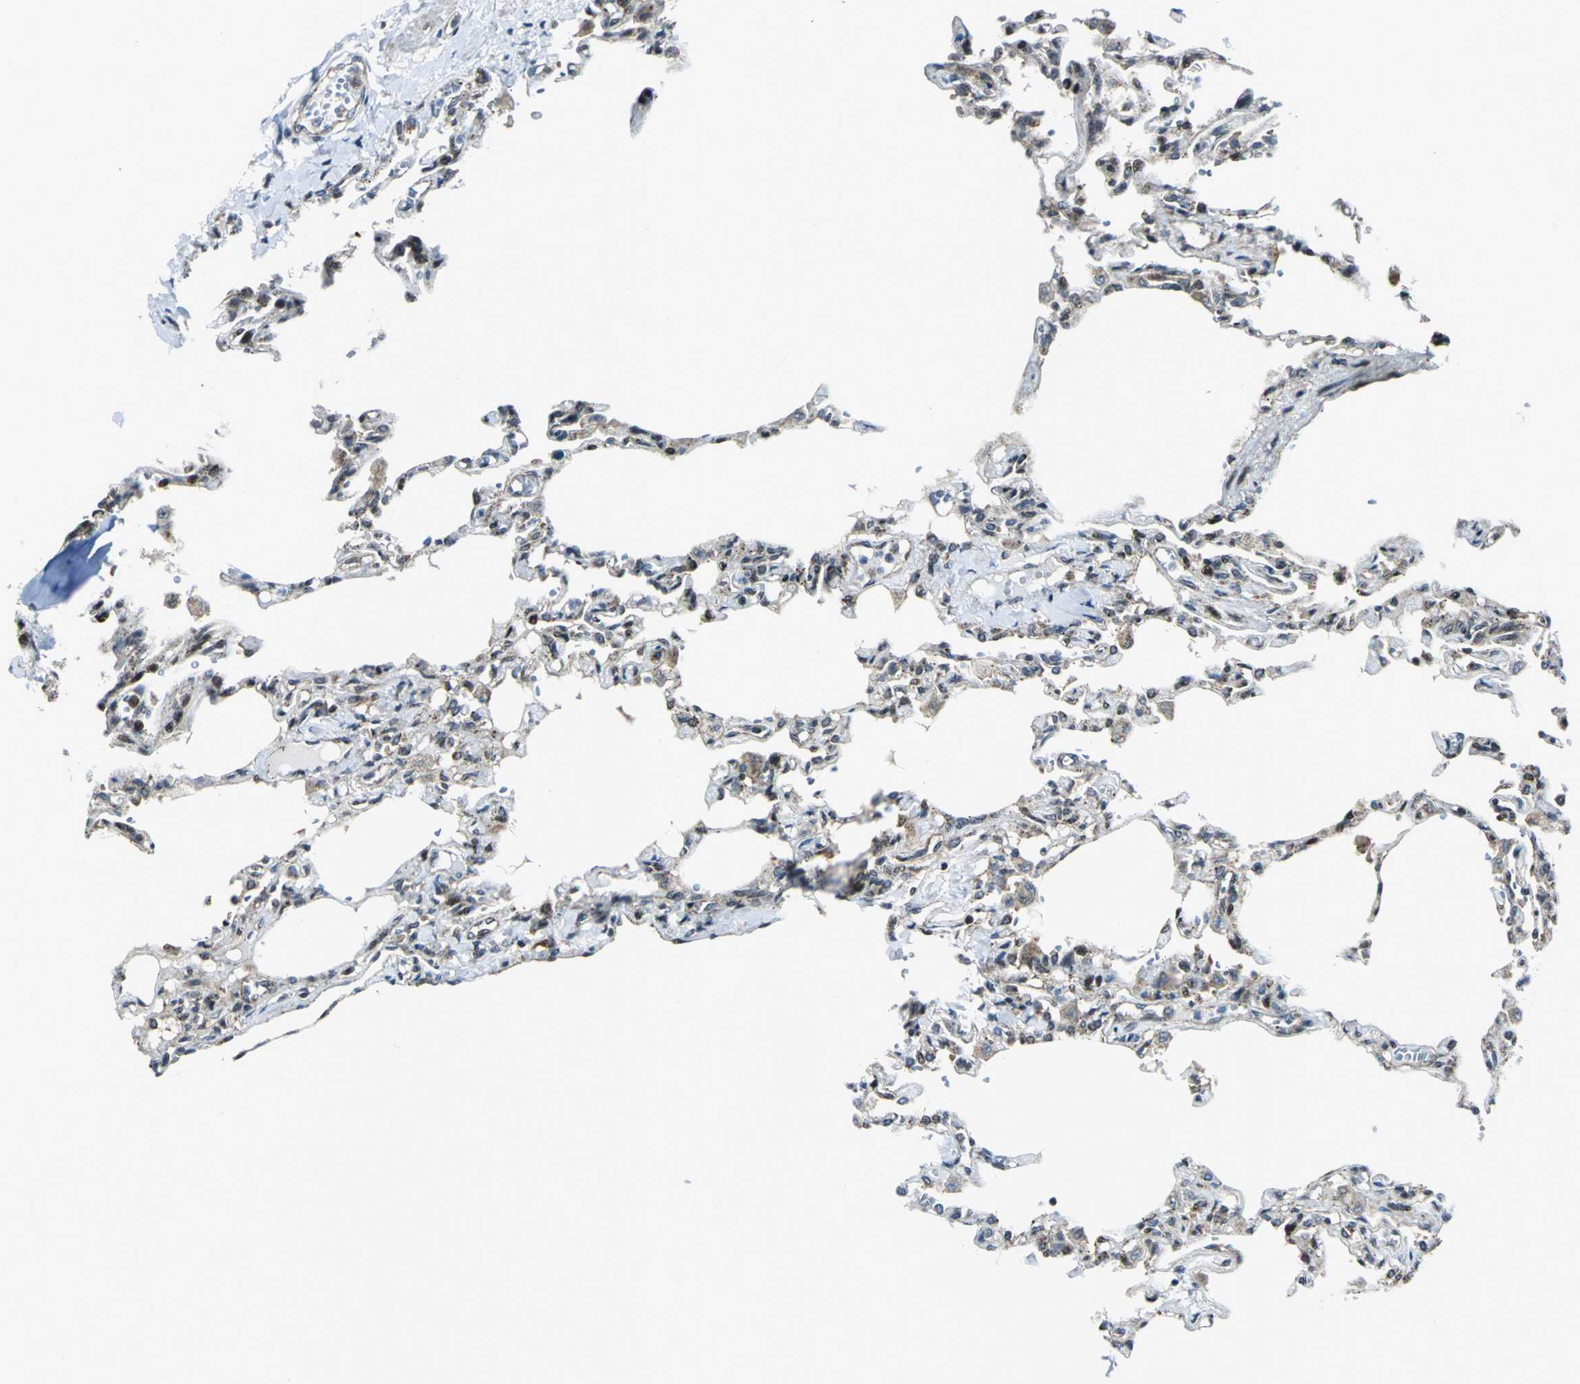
{"staining": {"intensity": "moderate", "quantity": ">75%", "location": "cytoplasmic/membranous,nuclear"}, "tissue": "lung", "cell_type": "Alveolar cells", "image_type": "normal", "snomed": [{"axis": "morphology", "description": "Normal tissue, NOS"}, {"axis": "topography", "description": "Lung"}], "caption": "Human lung stained with a protein marker shows moderate staining in alveolar cells.", "gene": "ATP6V1A", "patient": {"sex": "male", "age": 21}}